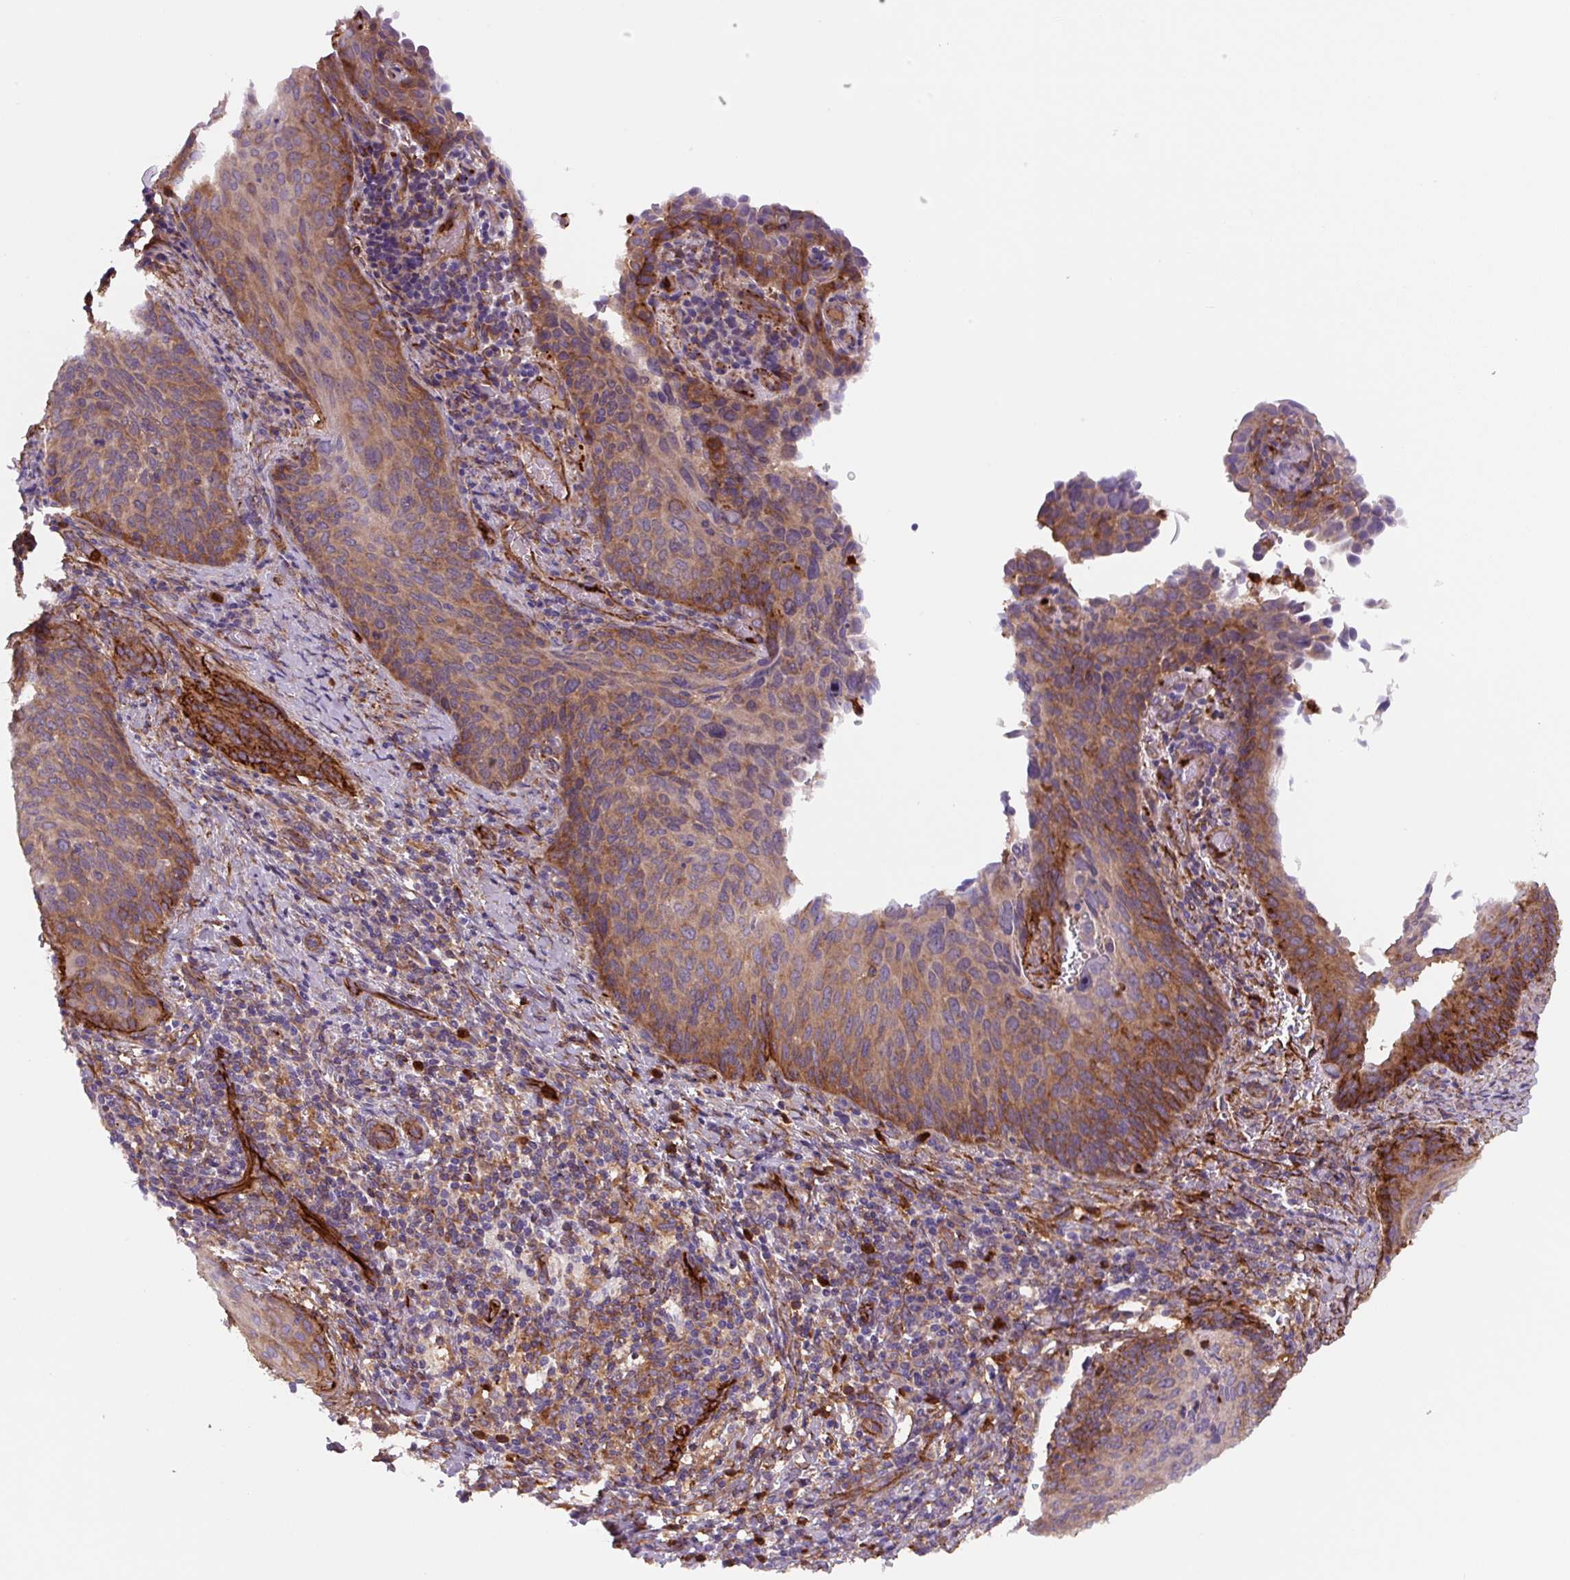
{"staining": {"intensity": "weak", "quantity": ">75%", "location": "cytoplasmic/membranous"}, "tissue": "cervical cancer", "cell_type": "Tumor cells", "image_type": "cancer", "snomed": [{"axis": "morphology", "description": "Squamous cell carcinoma, NOS"}, {"axis": "morphology", "description": "Adenocarcinoma, NOS"}, {"axis": "topography", "description": "Cervix"}], "caption": "DAB immunohistochemical staining of cervical squamous cell carcinoma demonstrates weak cytoplasmic/membranous protein positivity in approximately >75% of tumor cells.", "gene": "DHFR2", "patient": {"sex": "female", "age": 52}}